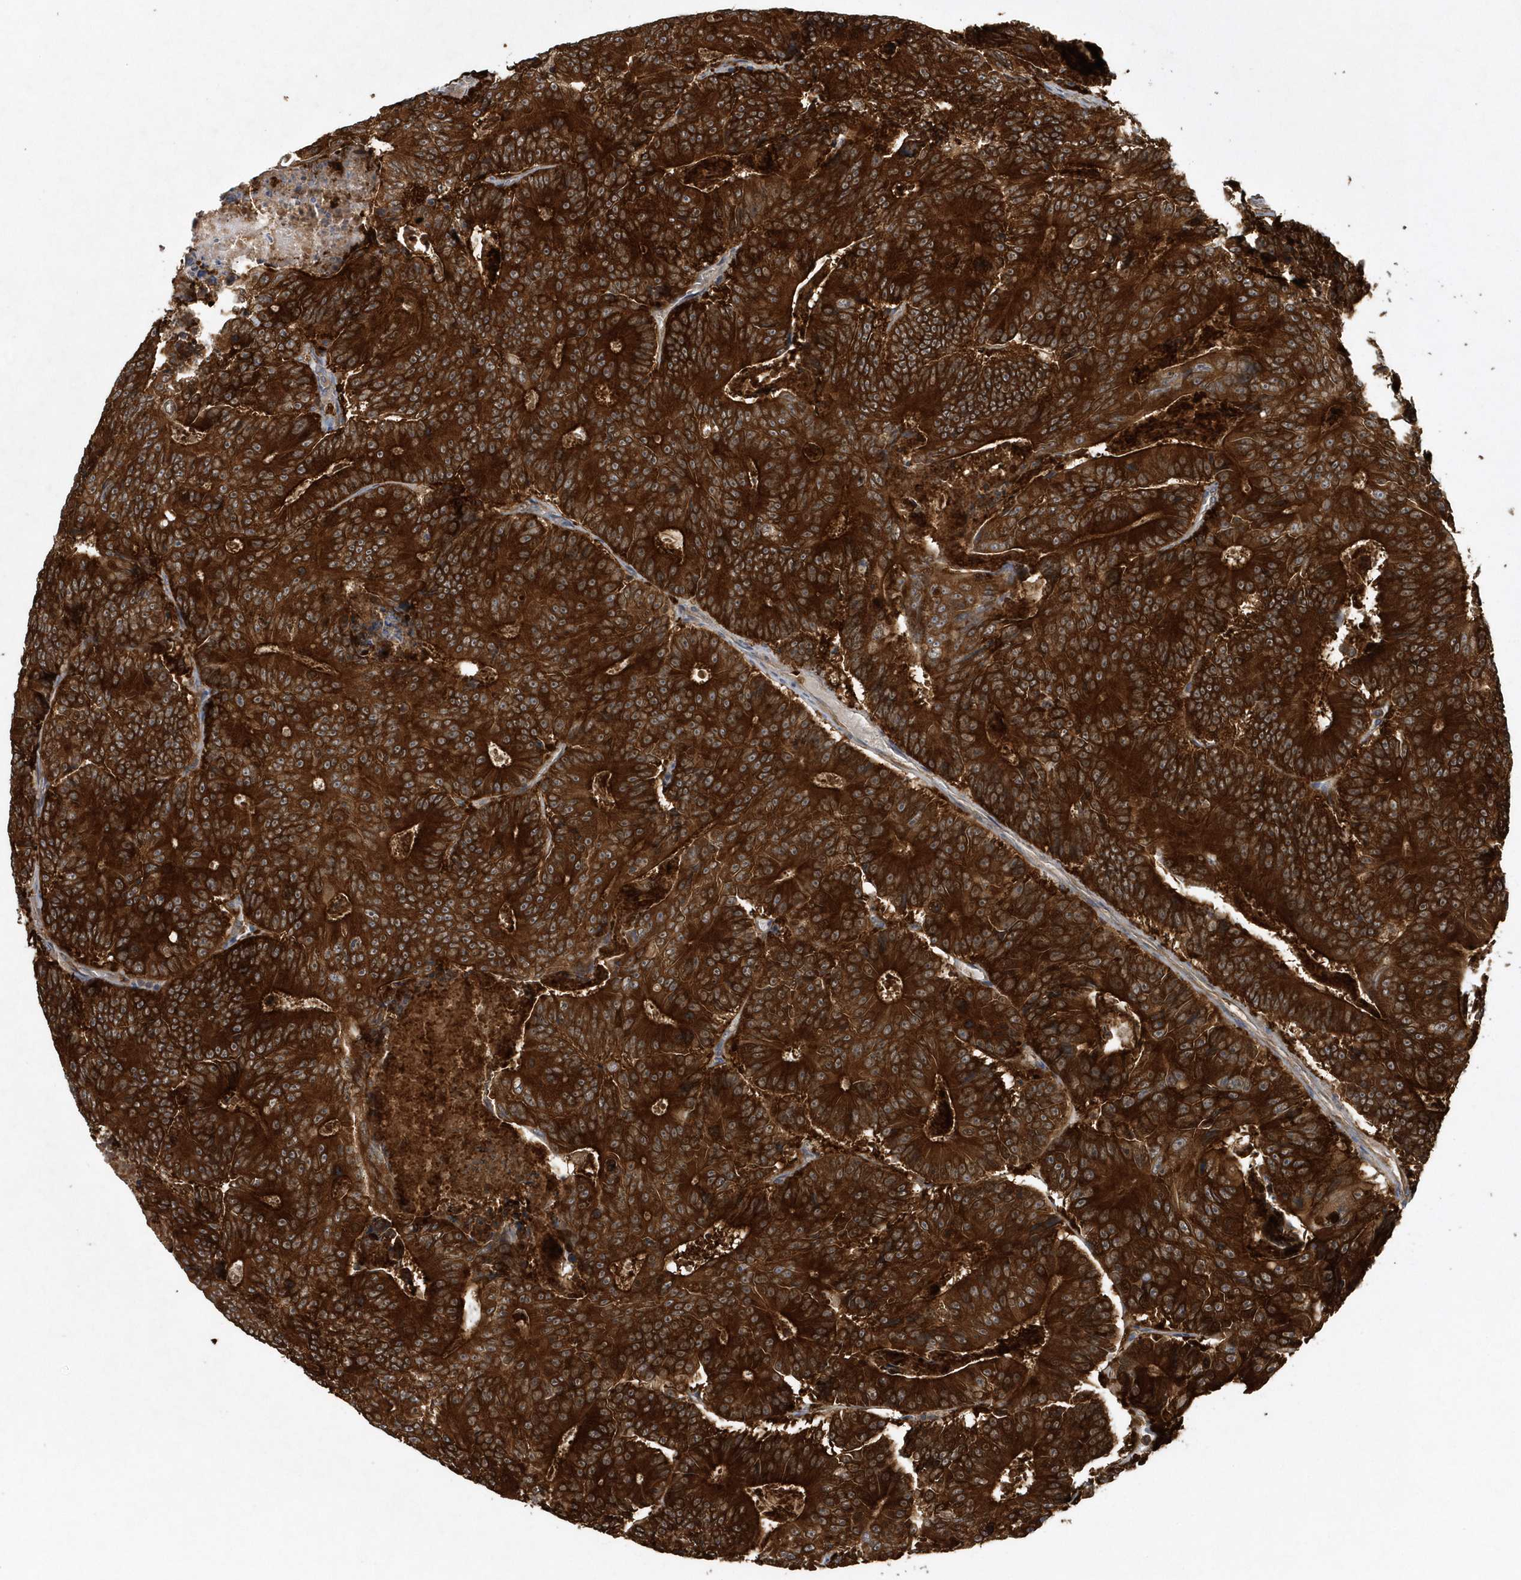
{"staining": {"intensity": "strong", "quantity": ">75%", "location": "cytoplasmic/membranous"}, "tissue": "colorectal cancer", "cell_type": "Tumor cells", "image_type": "cancer", "snomed": [{"axis": "morphology", "description": "Adenocarcinoma, NOS"}, {"axis": "topography", "description": "Colon"}], "caption": "Immunohistochemistry (IHC) of human colorectal cancer (adenocarcinoma) reveals high levels of strong cytoplasmic/membranous expression in approximately >75% of tumor cells.", "gene": "PAICS", "patient": {"sex": "male", "age": 83}}